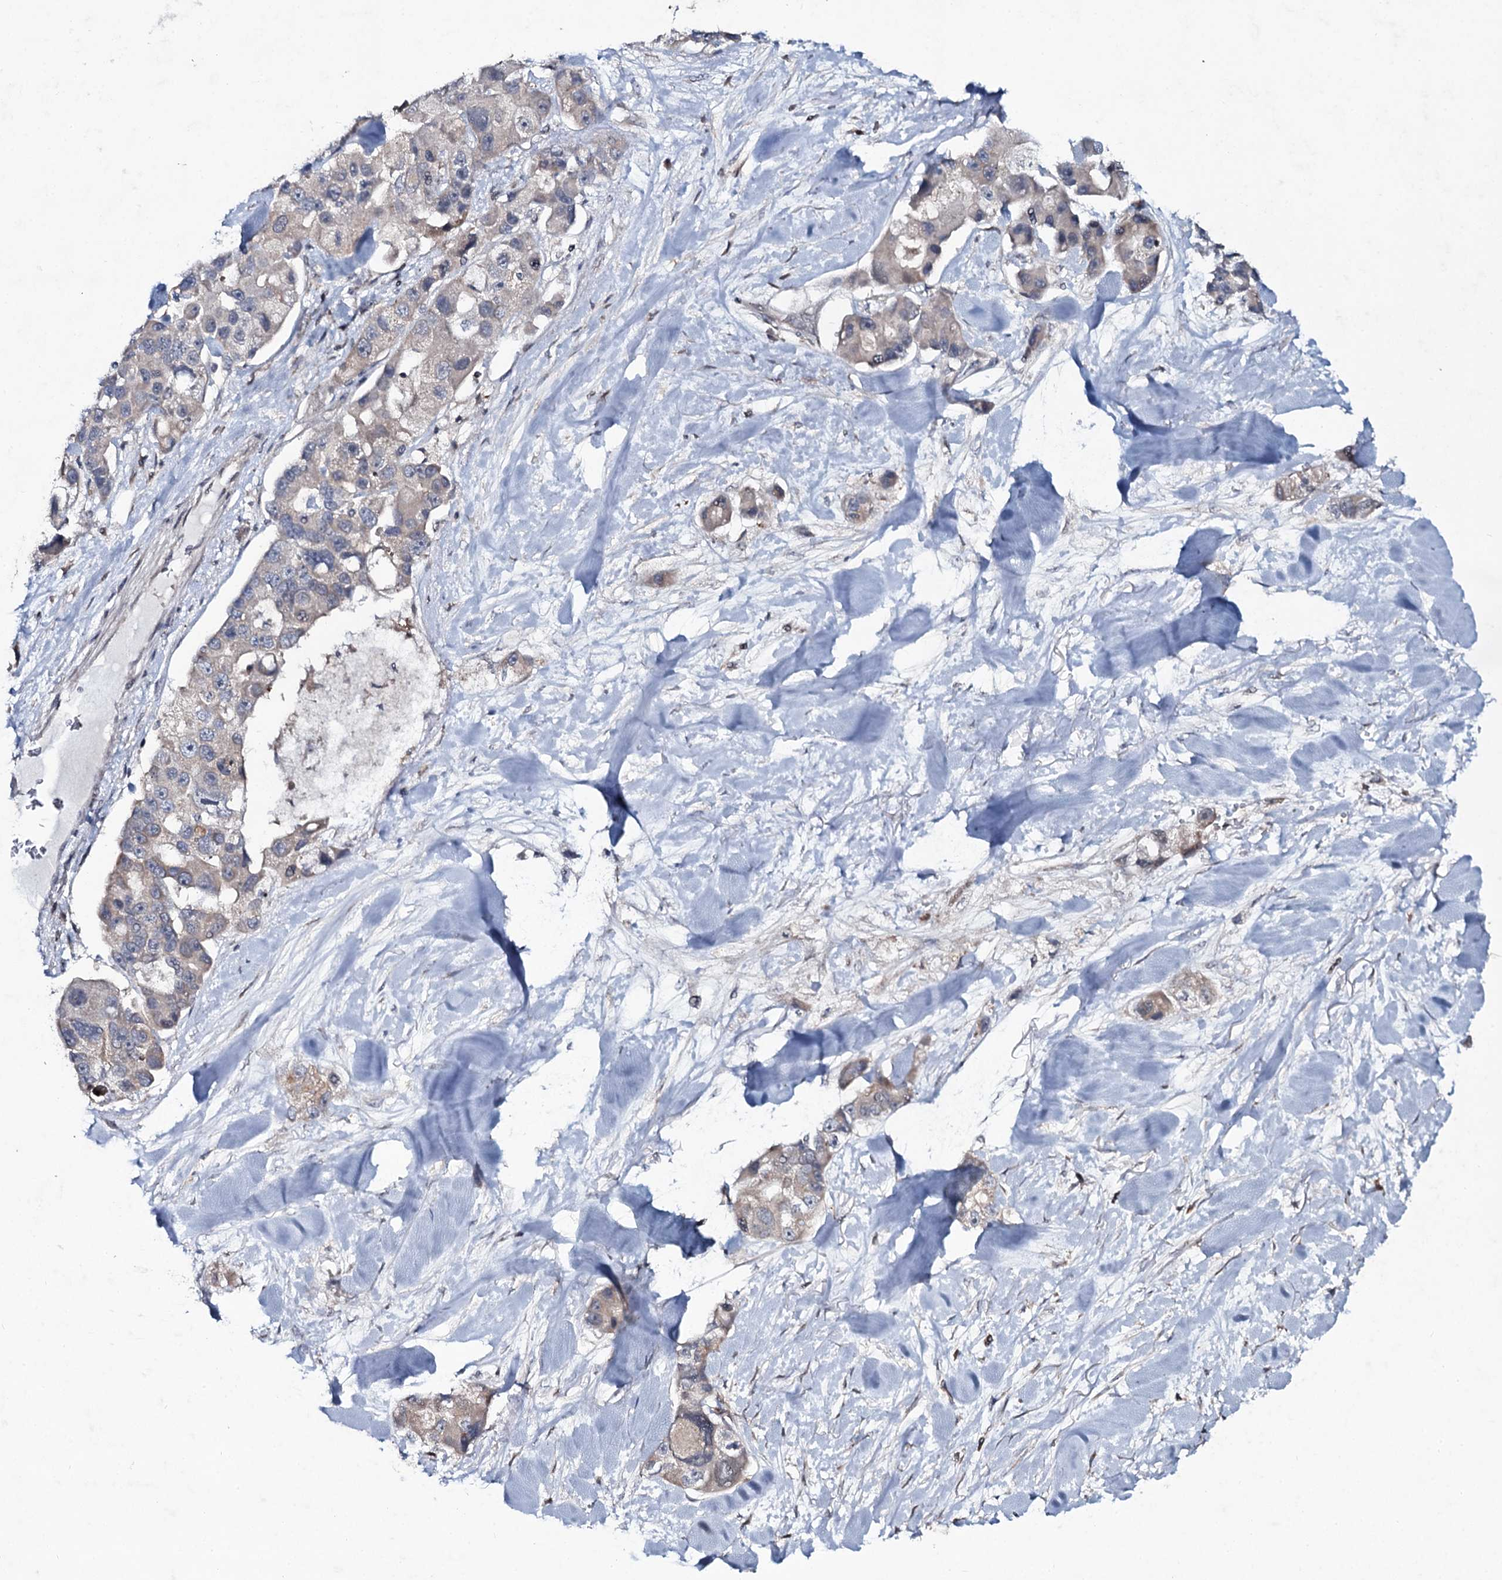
{"staining": {"intensity": "weak", "quantity": "25%-75%", "location": "cytoplasmic/membranous"}, "tissue": "lung cancer", "cell_type": "Tumor cells", "image_type": "cancer", "snomed": [{"axis": "morphology", "description": "Adenocarcinoma, NOS"}, {"axis": "topography", "description": "Lung"}], "caption": "Immunohistochemical staining of lung adenocarcinoma demonstrates weak cytoplasmic/membranous protein expression in about 25%-75% of tumor cells. The staining was performed using DAB to visualize the protein expression in brown, while the nuclei were stained in blue with hematoxylin (Magnification: 20x).", "gene": "SNAP23", "patient": {"sex": "female", "age": 54}}